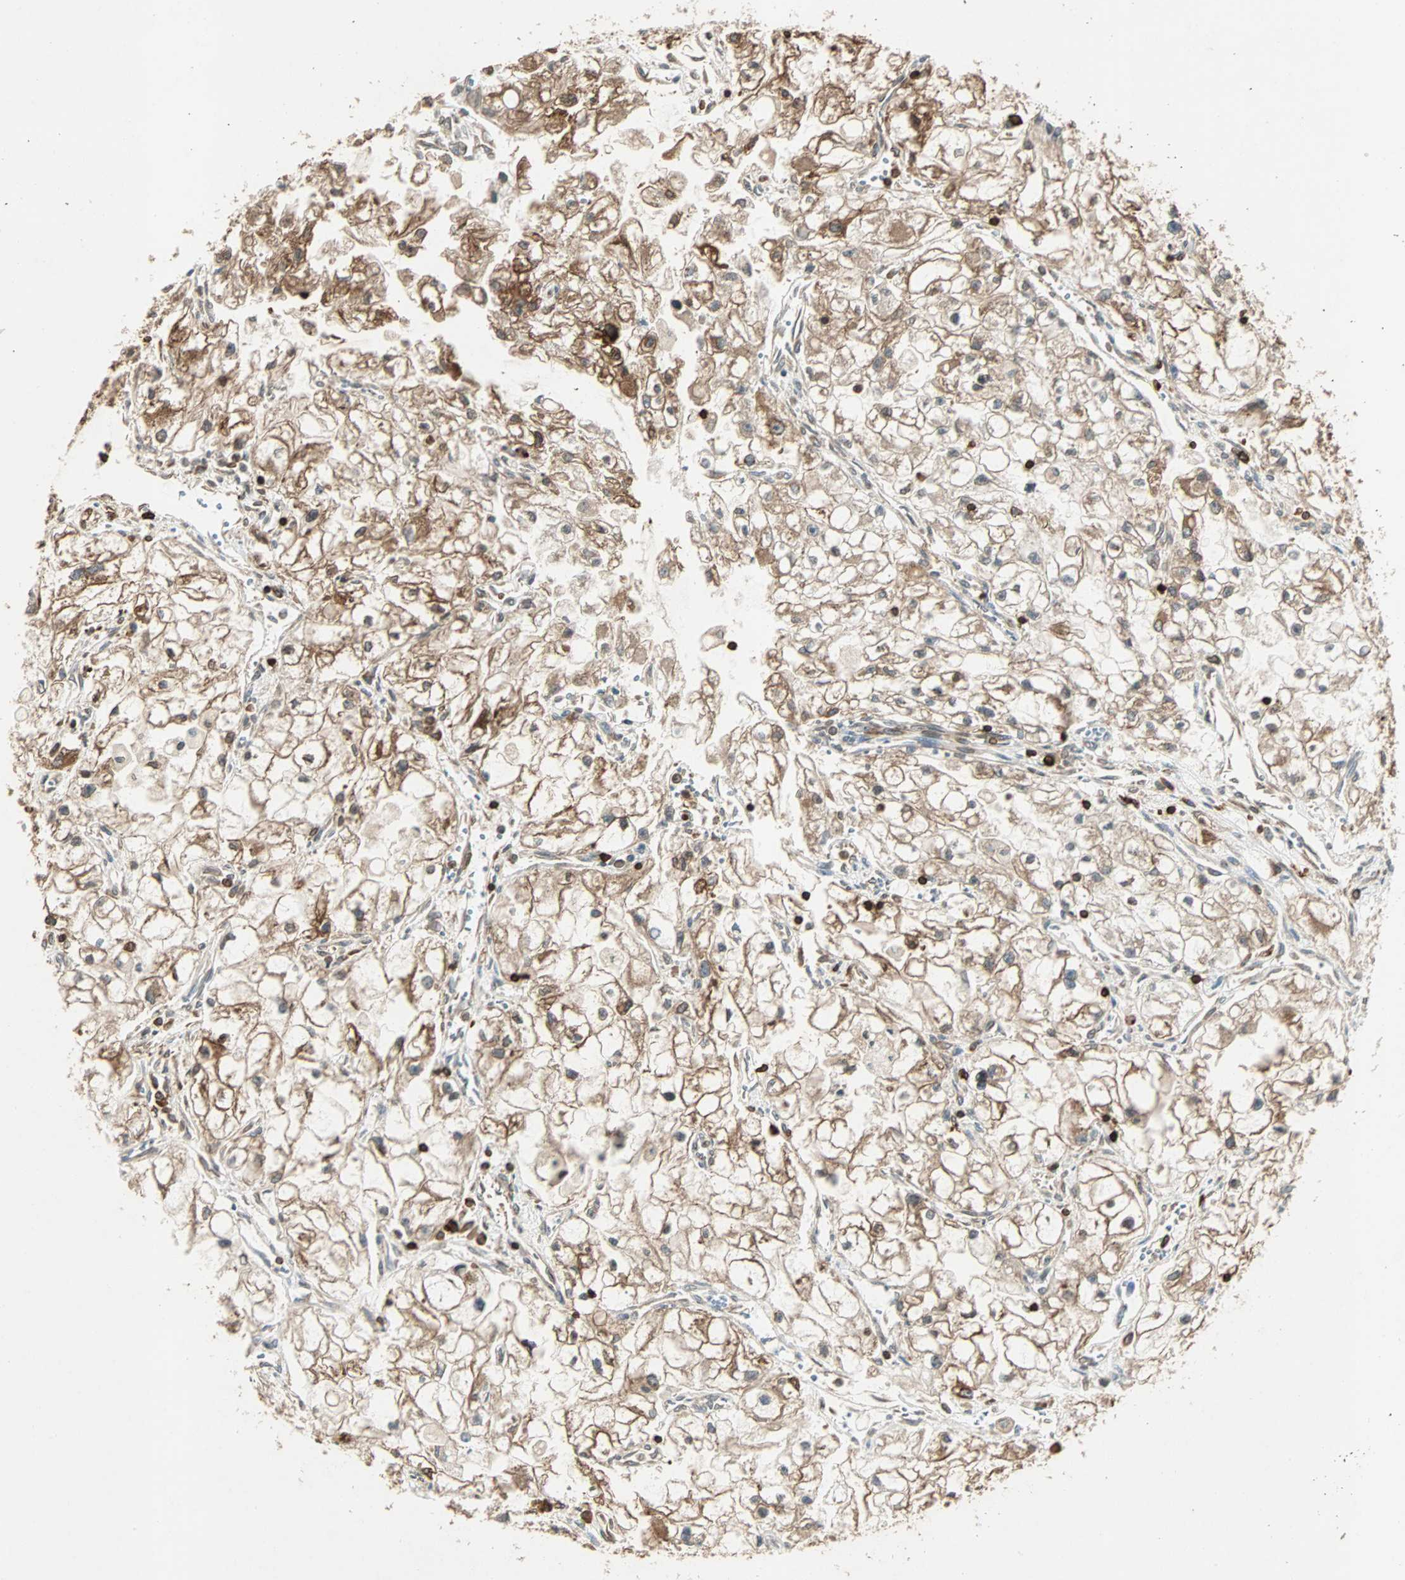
{"staining": {"intensity": "moderate", "quantity": ">75%", "location": "cytoplasmic/membranous"}, "tissue": "renal cancer", "cell_type": "Tumor cells", "image_type": "cancer", "snomed": [{"axis": "morphology", "description": "Adenocarcinoma, NOS"}, {"axis": "topography", "description": "Kidney"}], "caption": "This is an image of IHC staining of renal adenocarcinoma, which shows moderate staining in the cytoplasmic/membranous of tumor cells.", "gene": "TAPBP", "patient": {"sex": "female", "age": 70}}